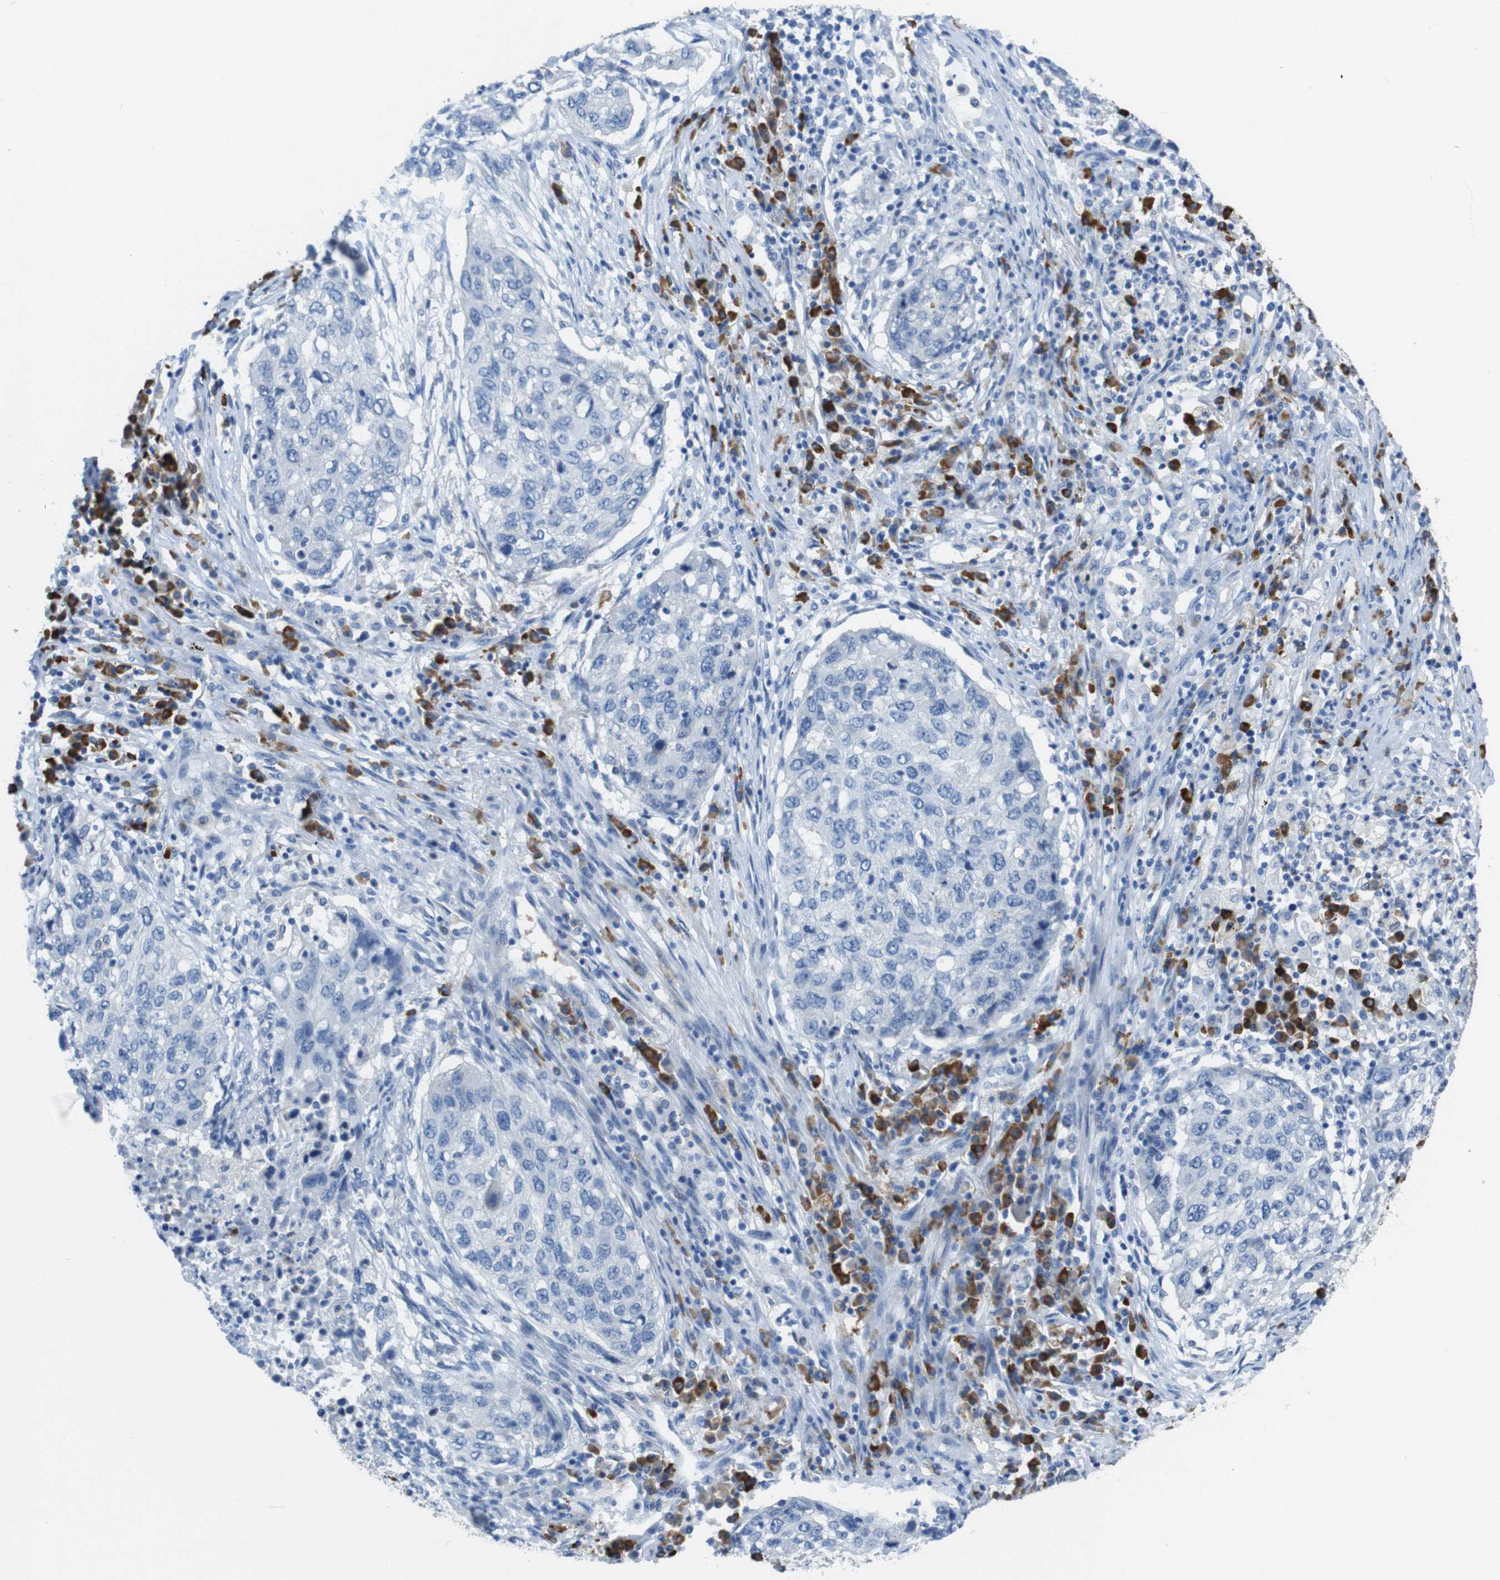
{"staining": {"intensity": "negative", "quantity": "none", "location": "none"}, "tissue": "lung cancer", "cell_type": "Tumor cells", "image_type": "cancer", "snomed": [{"axis": "morphology", "description": "Squamous cell carcinoma, NOS"}, {"axis": "topography", "description": "Lung"}], "caption": "Lung squamous cell carcinoma was stained to show a protein in brown. There is no significant positivity in tumor cells. Nuclei are stained in blue.", "gene": "CLMN", "patient": {"sex": "female", "age": 63}}